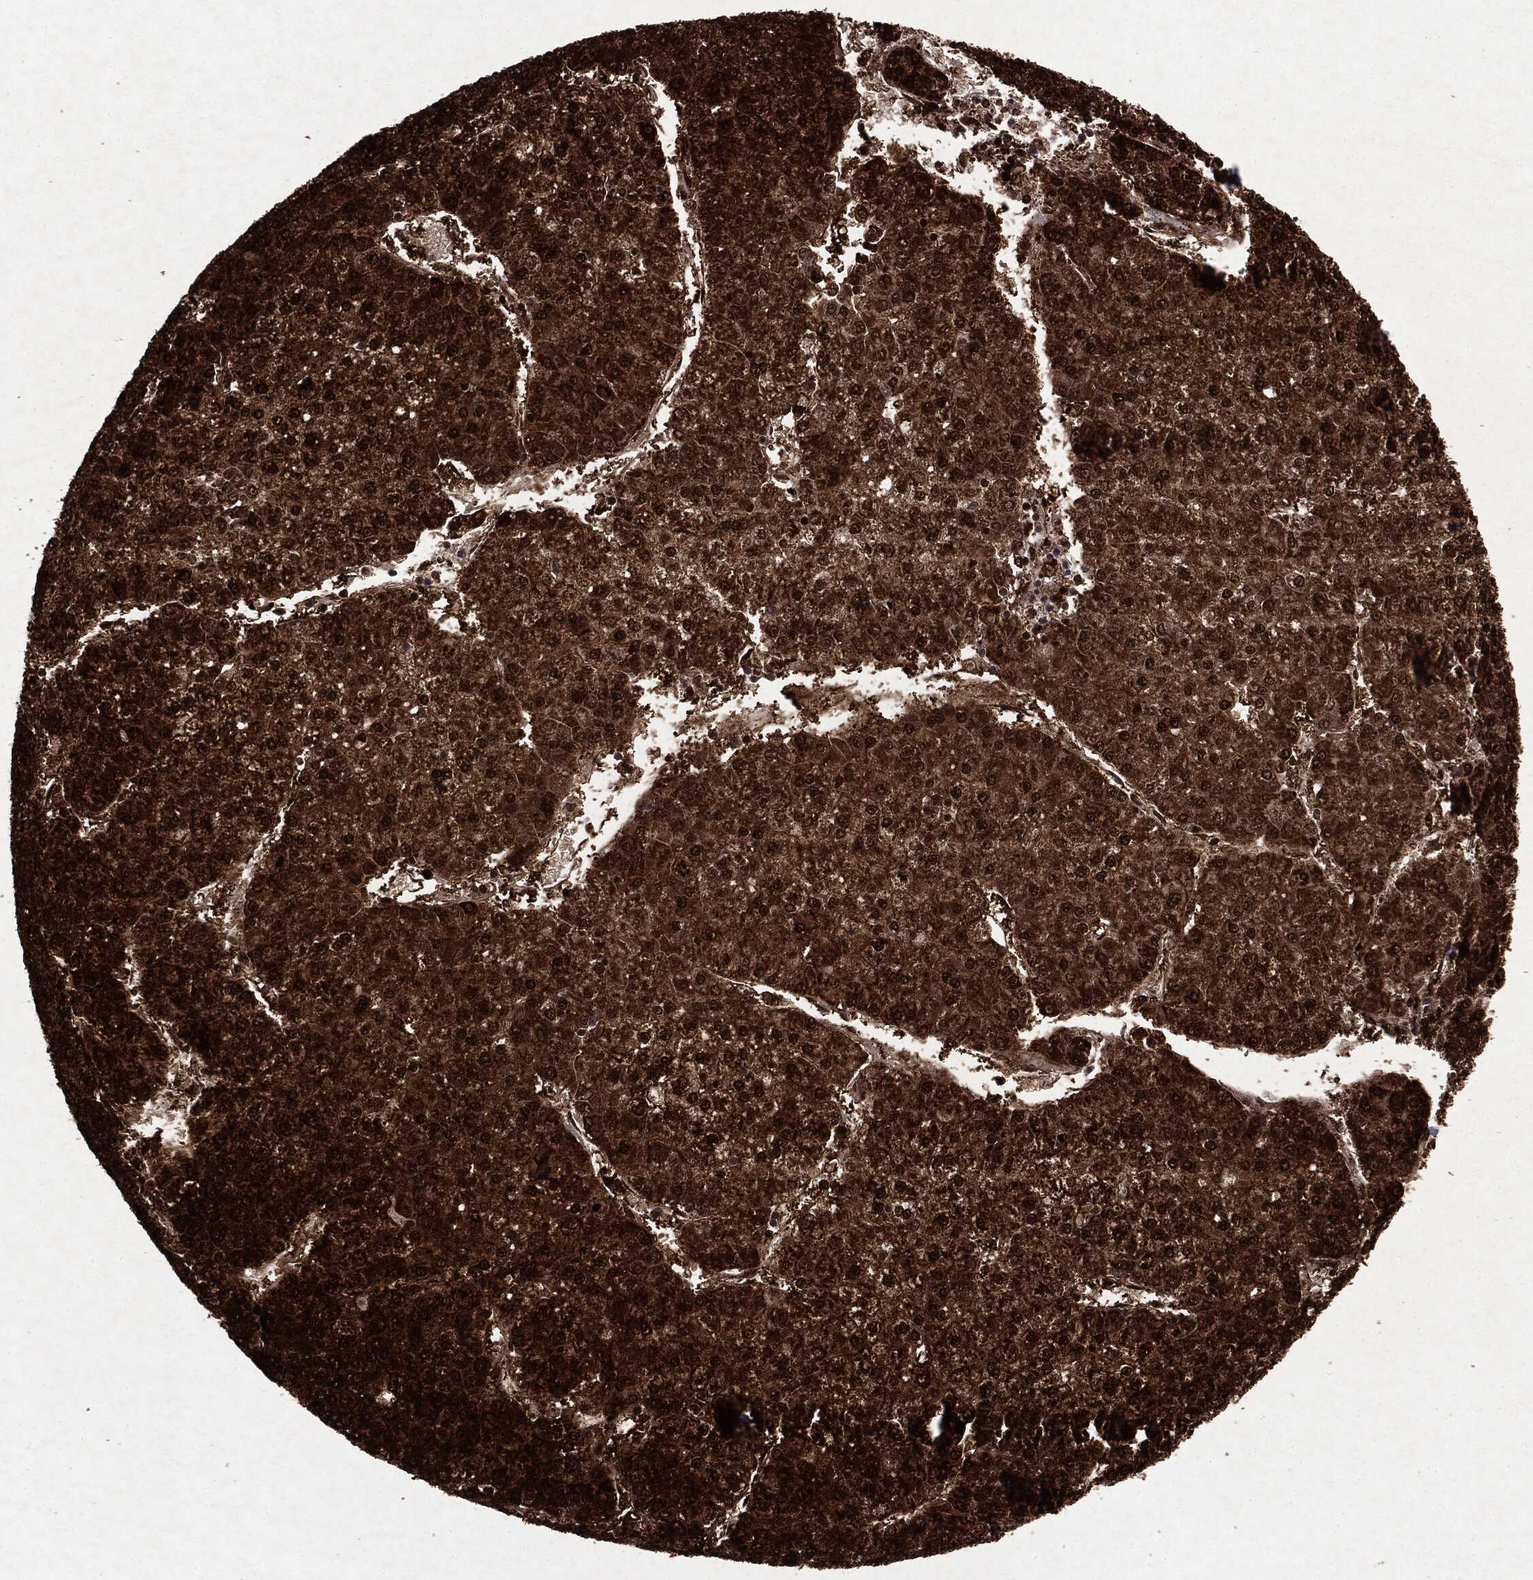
{"staining": {"intensity": "strong", "quantity": ">75%", "location": "cytoplasmic/membranous,nuclear"}, "tissue": "liver cancer", "cell_type": "Tumor cells", "image_type": "cancer", "snomed": [{"axis": "morphology", "description": "Carcinoma, Hepatocellular, NOS"}, {"axis": "topography", "description": "Liver"}], "caption": "A photomicrograph showing strong cytoplasmic/membranous and nuclear staining in approximately >75% of tumor cells in liver cancer, as visualized by brown immunohistochemical staining.", "gene": "PEBP1", "patient": {"sex": "male", "age": 73}}